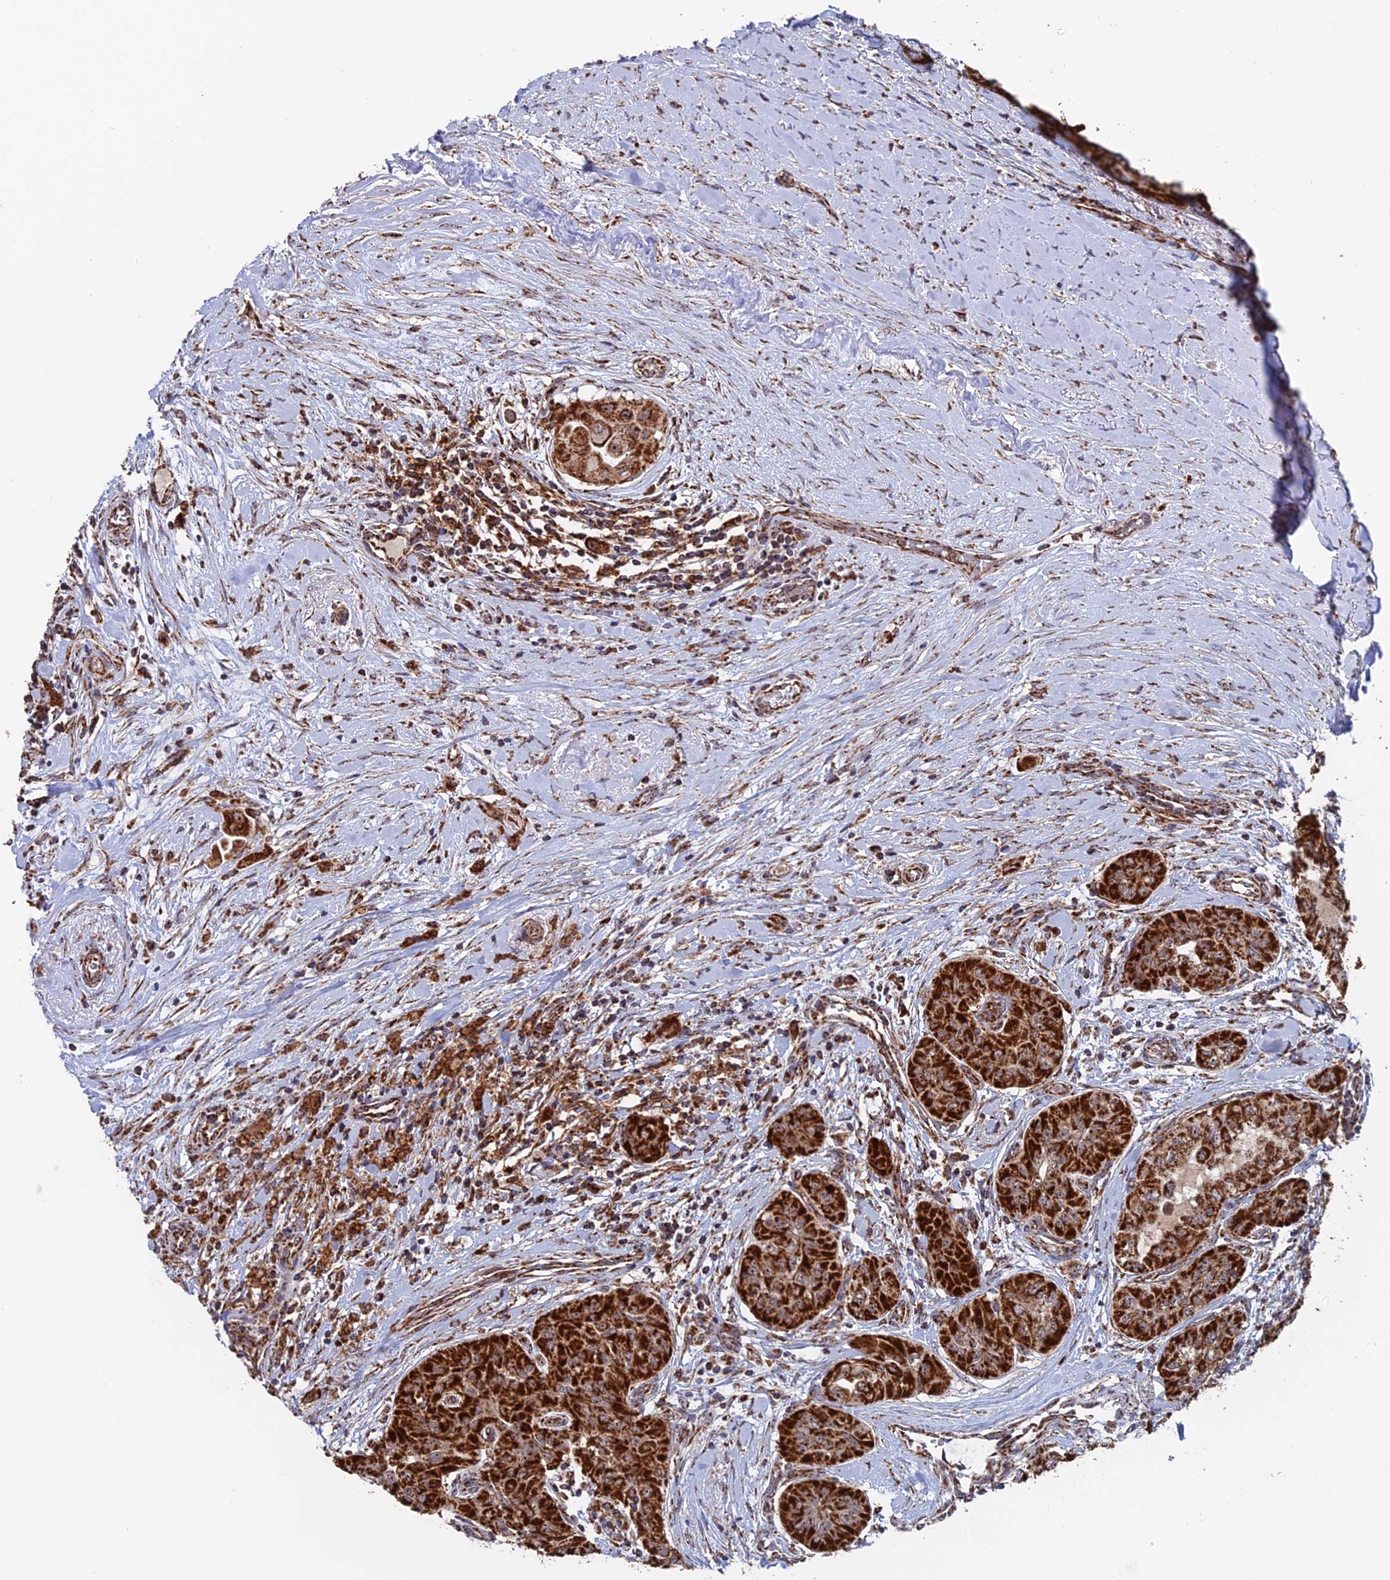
{"staining": {"intensity": "strong", "quantity": ">75%", "location": "cytoplasmic/membranous"}, "tissue": "thyroid cancer", "cell_type": "Tumor cells", "image_type": "cancer", "snomed": [{"axis": "morphology", "description": "Papillary adenocarcinoma, NOS"}, {"axis": "topography", "description": "Thyroid gland"}], "caption": "This histopathology image reveals immunohistochemistry staining of thyroid cancer, with high strong cytoplasmic/membranous staining in about >75% of tumor cells.", "gene": "DTYMK", "patient": {"sex": "female", "age": 59}}